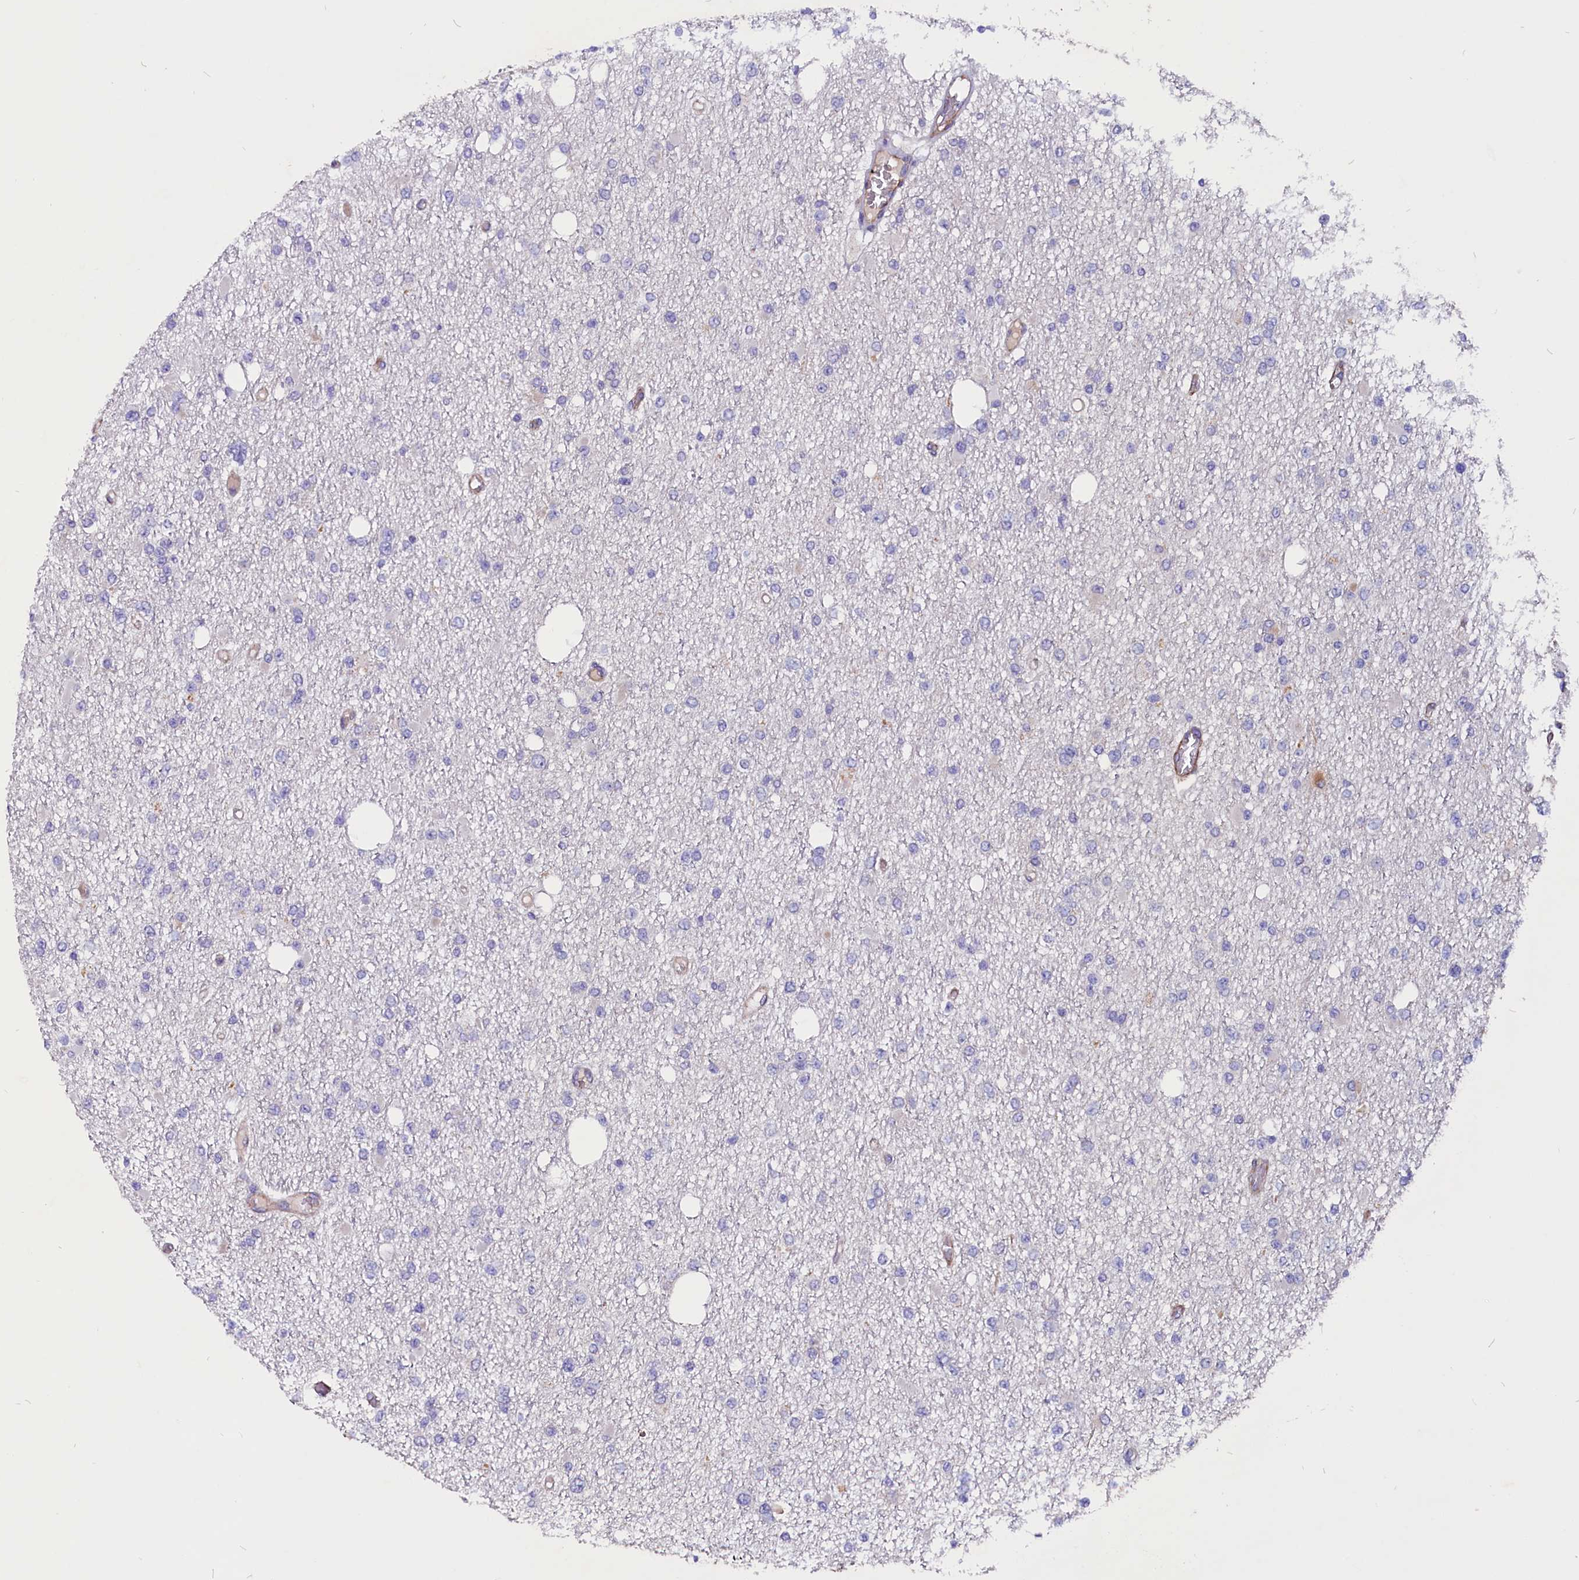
{"staining": {"intensity": "negative", "quantity": "none", "location": "none"}, "tissue": "glioma", "cell_type": "Tumor cells", "image_type": "cancer", "snomed": [{"axis": "morphology", "description": "Glioma, malignant, Low grade"}, {"axis": "topography", "description": "Brain"}], "caption": "The immunohistochemistry (IHC) micrograph has no significant staining in tumor cells of malignant glioma (low-grade) tissue.", "gene": "ZNF749", "patient": {"sex": "female", "age": 22}}